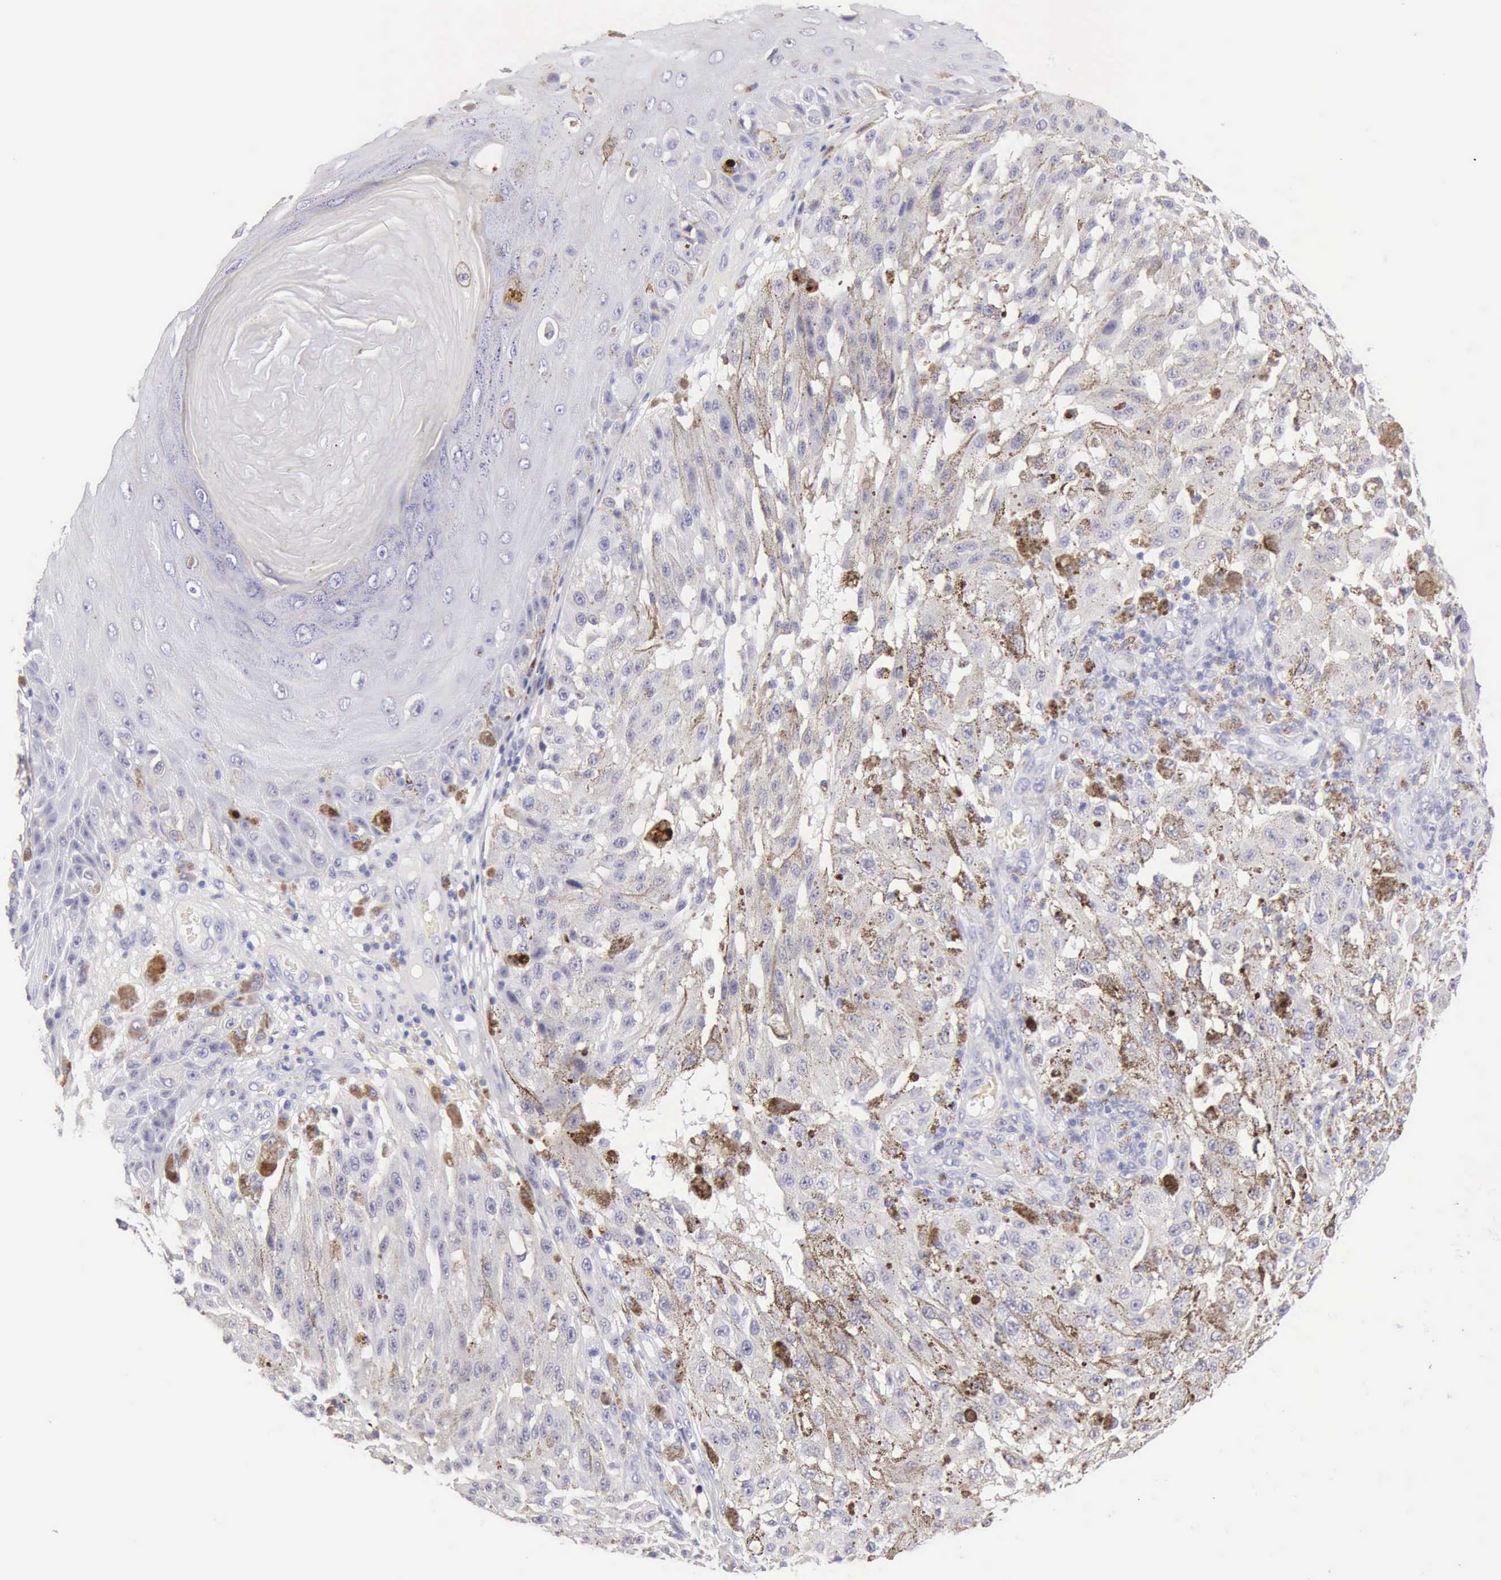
{"staining": {"intensity": "weak", "quantity": "<25%", "location": "cytoplasmic/membranous"}, "tissue": "melanoma", "cell_type": "Tumor cells", "image_type": "cancer", "snomed": [{"axis": "morphology", "description": "Malignant melanoma, NOS"}, {"axis": "topography", "description": "Skin"}], "caption": "This is an immunohistochemistry histopathology image of malignant melanoma. There is no expression in tumor cells.", "gene": "RNASE1", "patient": {"sex": "female", "age": 64}}